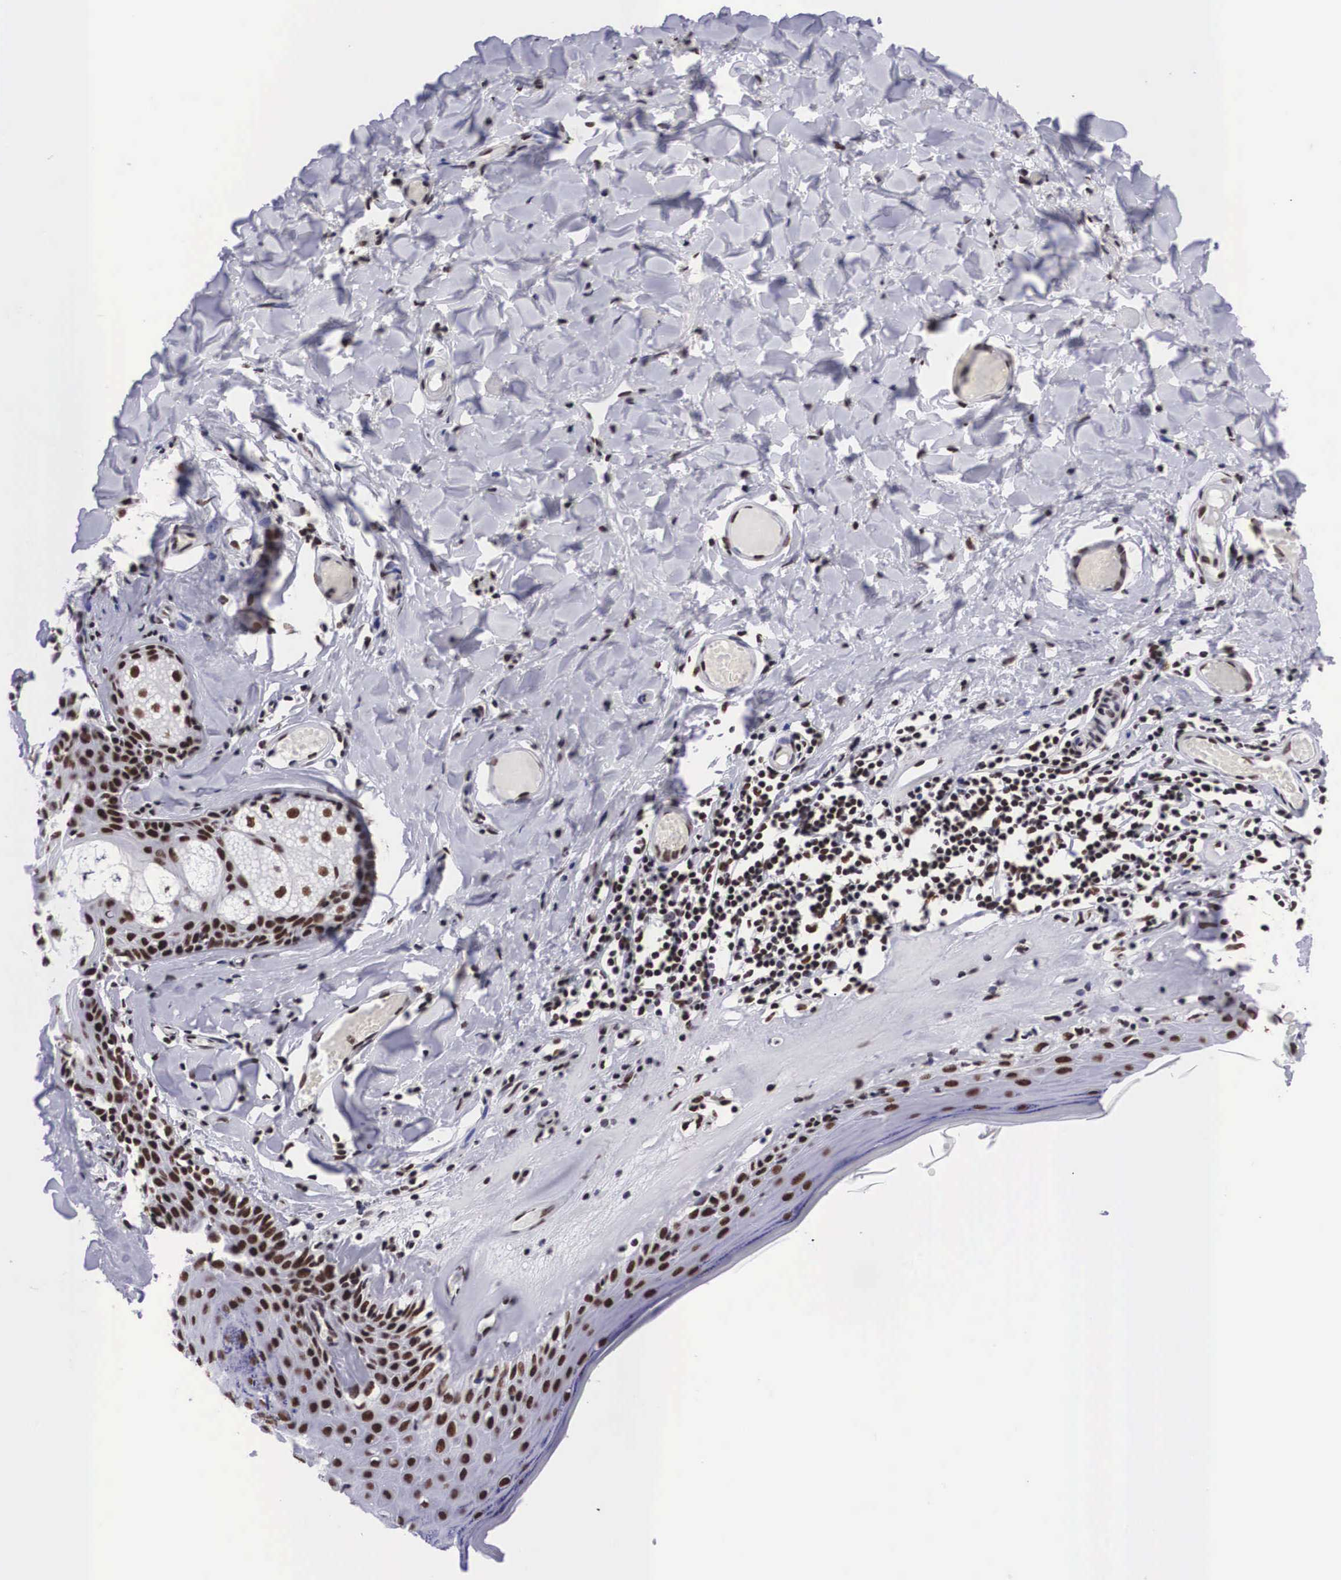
{"staining": {"intensity": "strong", "quantity": ">75%", "location": "nuclear"}, "tissue": "skin", "cell_type": "Epidermal cells", "image_type": "normal", "snomed": [{"axis": "morphology", "description": "Normal tissue, NOS"}, {"axis": "topography", "description": "Vascular tissue"}, {"axis": "topography", "description": "Vulva"}, {"axis": "topography", "description": "Peripheral nerve tissue"}], "caption": "Strong nuclear staining for a protein is seen in about >75% of epidermal cells of normal skin using immunohistochemistry.", "gene": "SF3A1", "patient": {"sex": "female", "age": 86}}